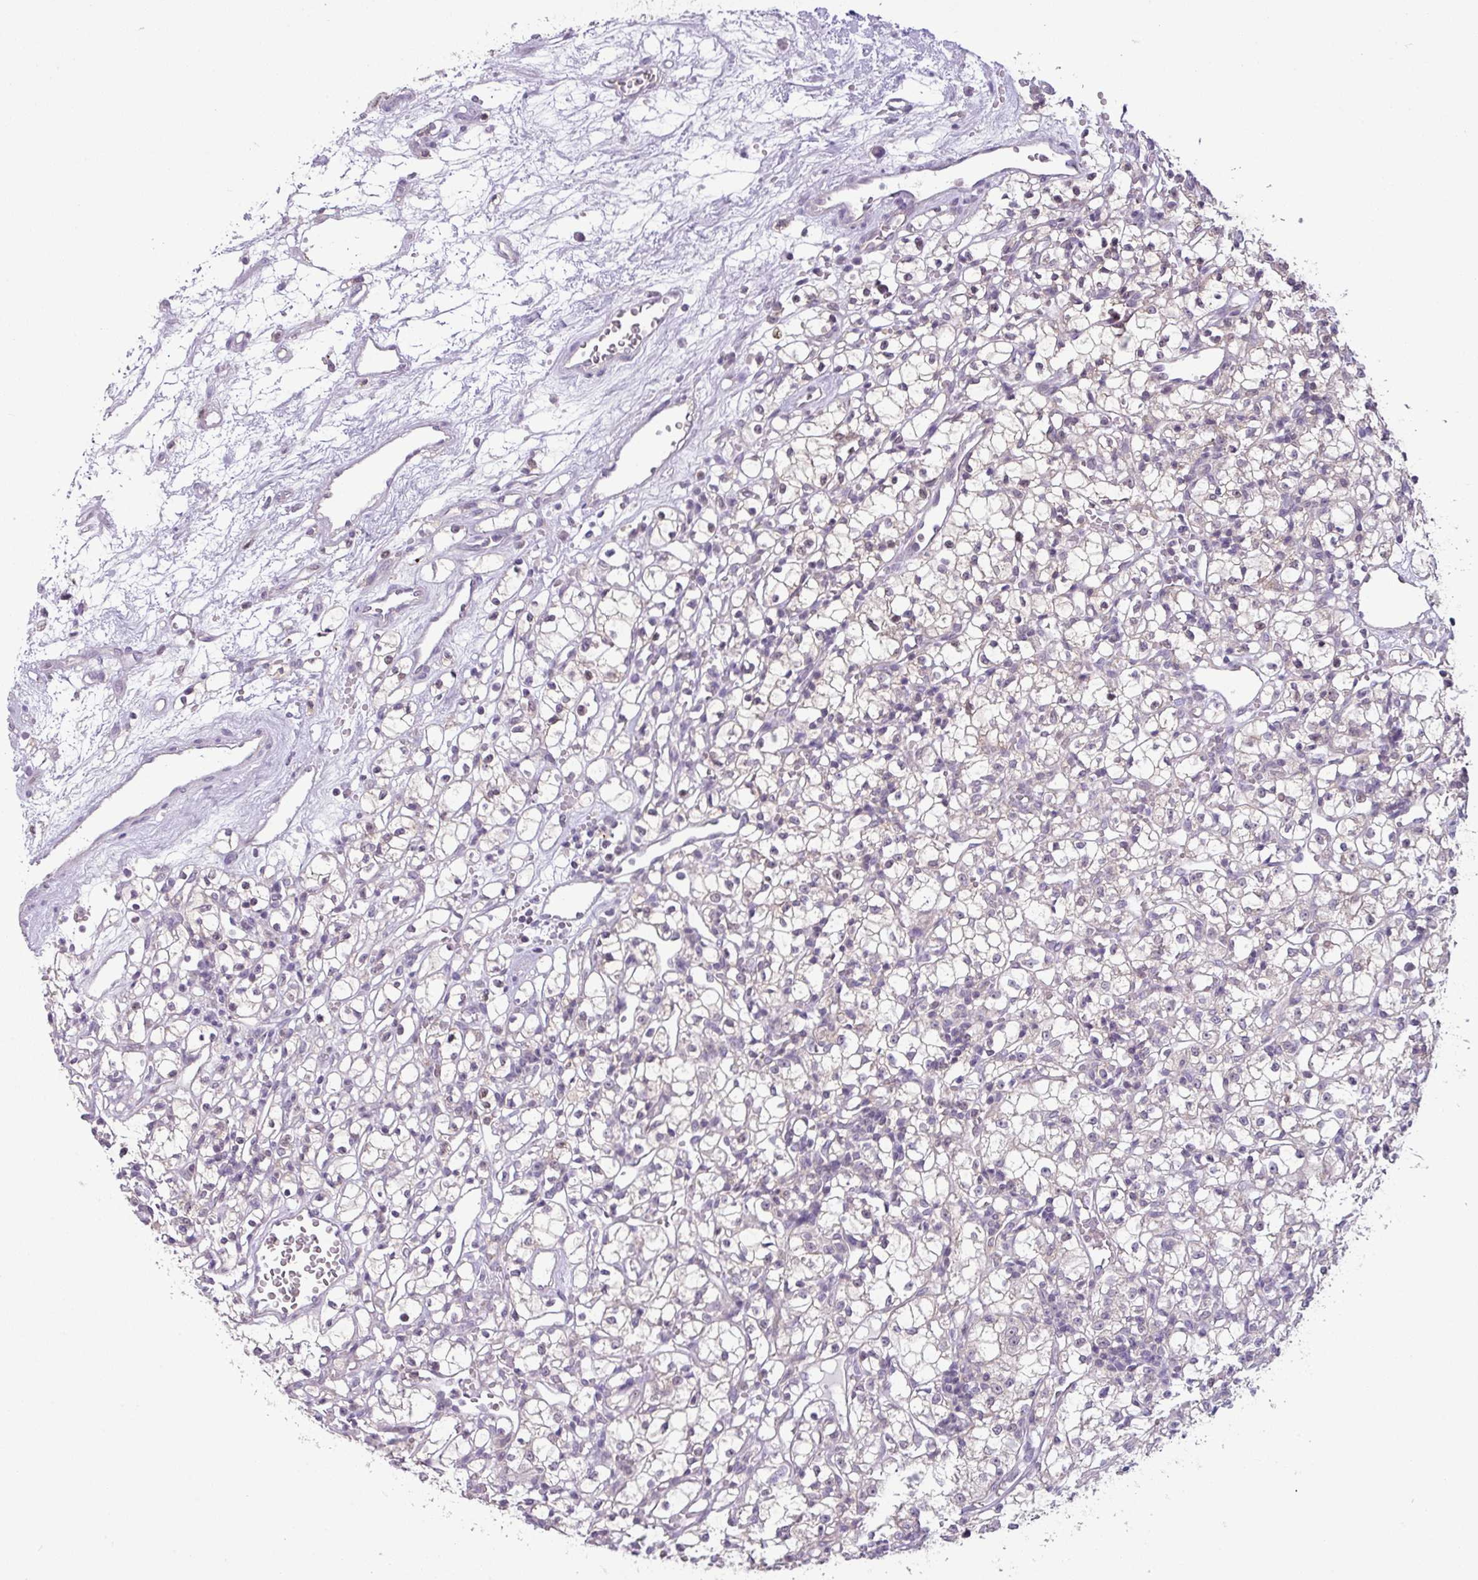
{"staining": {"intensity": "negative", "quantity": "none", "location": "none"}, "tissue": "renal cancer", "cell_type": "Tumor cells", "image_type": "cancer", "snomed": [{"axis": "morphology", "description": "Adenocarcinoma, NOS"}, {"axis": "topography", "description": "Kidney"}], "caption": "Tumor cells are negative for protein expression in human renal cancer (adenocarcinoma).", "gene": "TTLL12", "patient": {"sex": "female", "age": 59}}